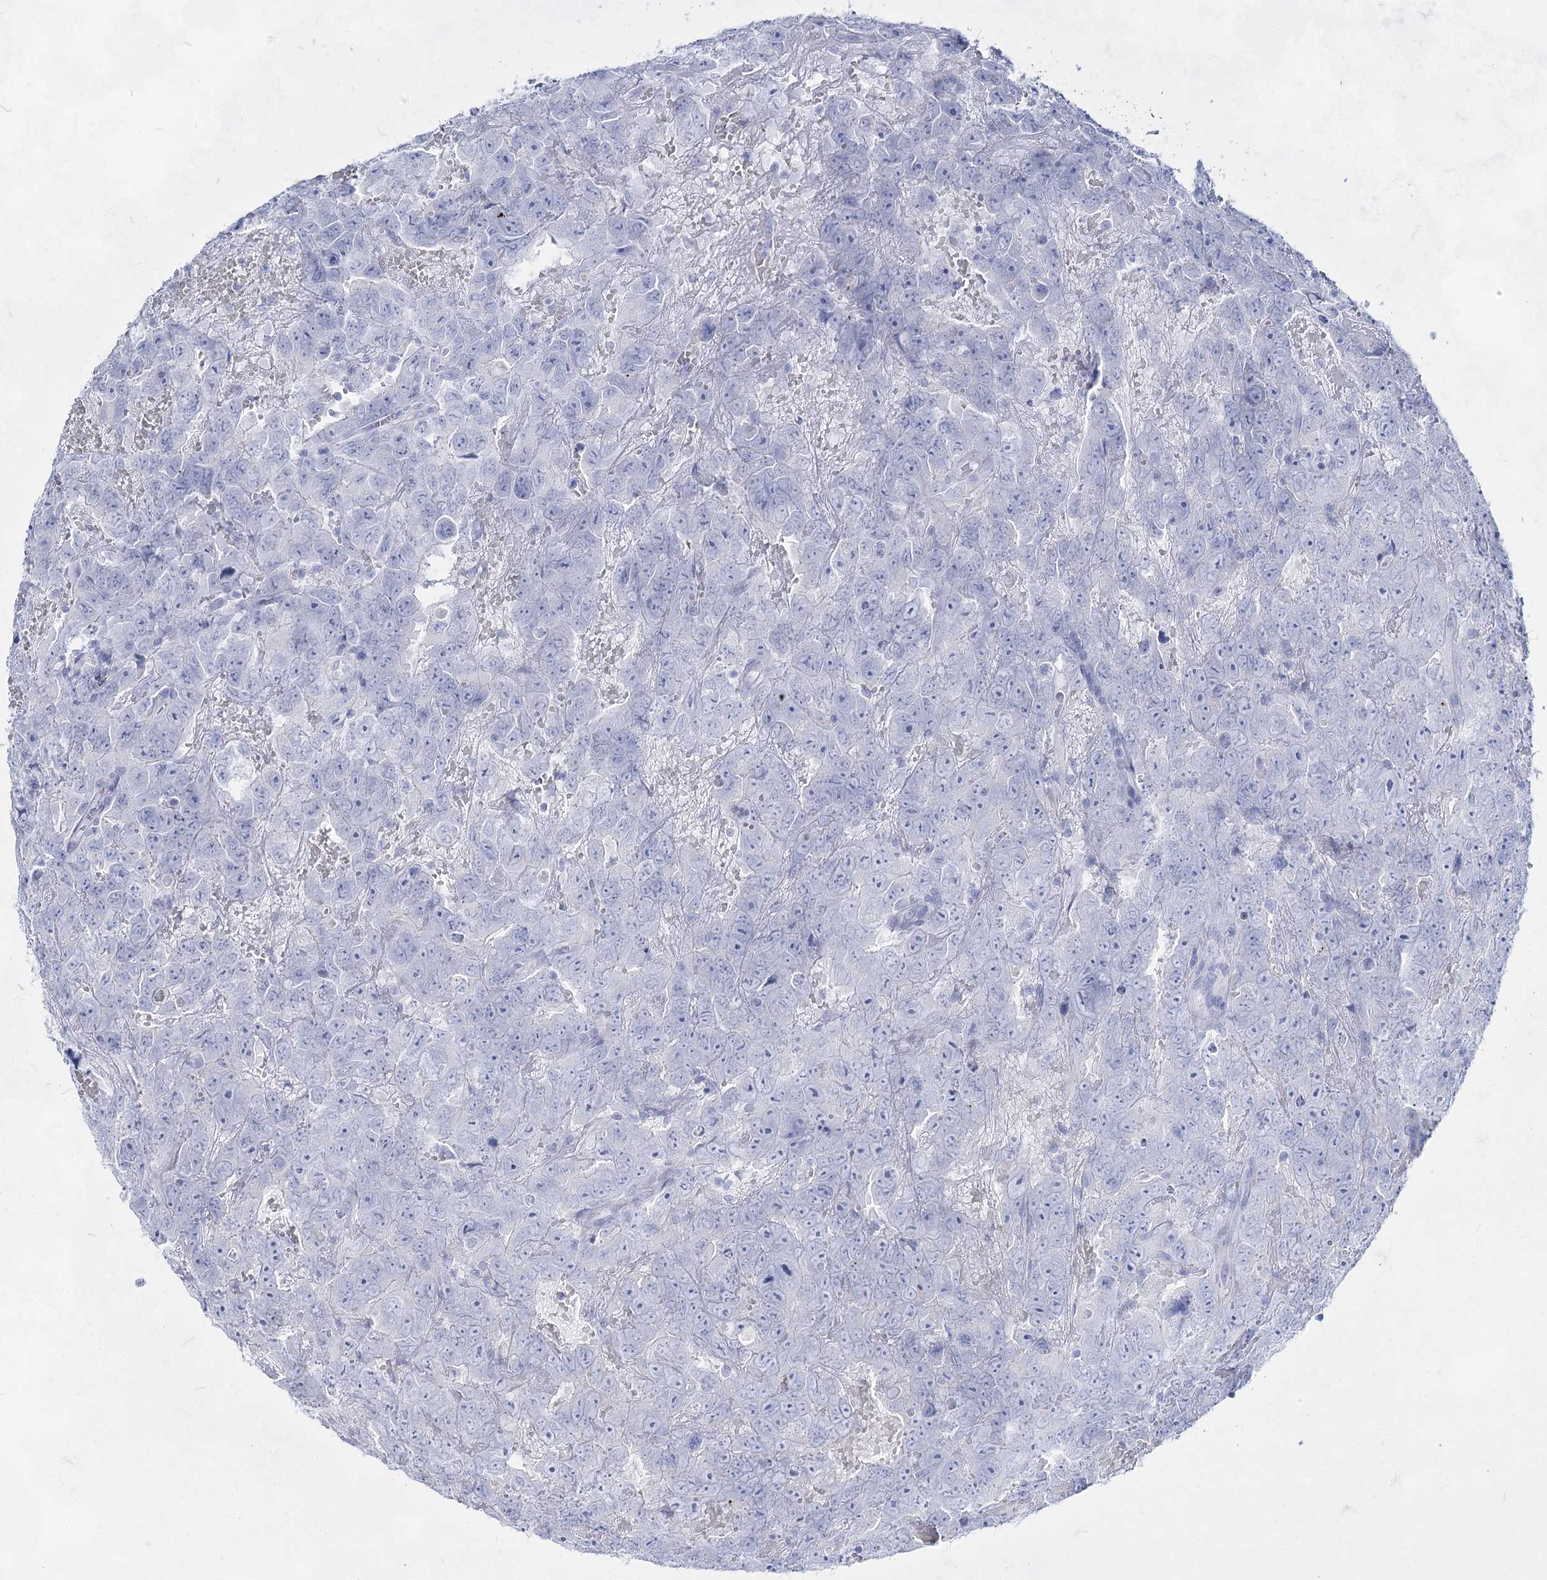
{"staining": {"intensity": "negative", "quantity": "none", "location": "none"}, "tissue": "testis cancer", "cell_type": "Tumor cells", "image_type": "cancer", "snomed": [{"axis": "morphology", "description": "Carcinoma, Embryonal, NOS"}, {"axis": "topography", "description": "Testis"}], "caption": "IHC of testis embryonal carcinoma reveals no expression in tumor cells.", "gene": "ACRV1", "patient": {"sex": "male", "age": 45}}